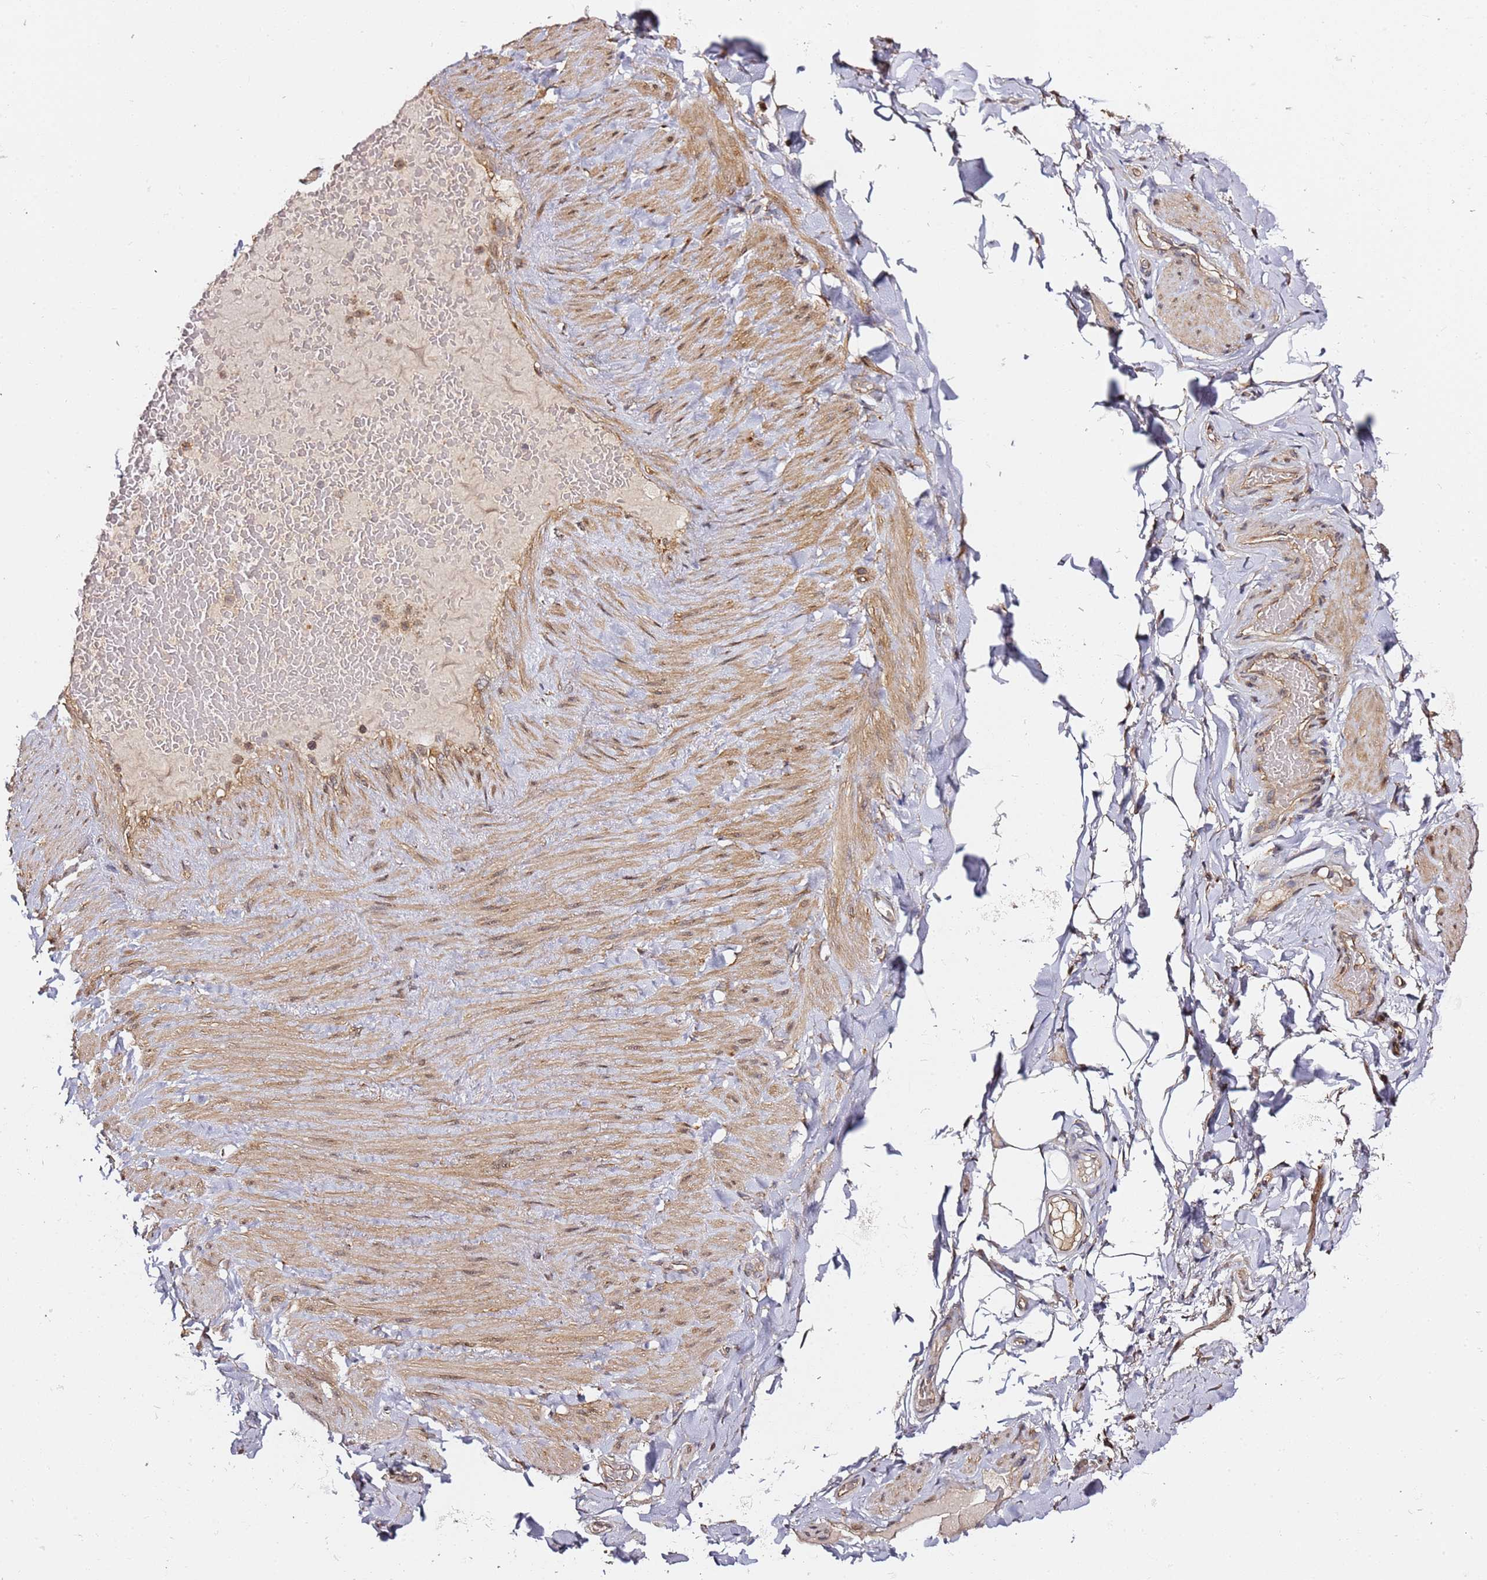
{"staining": {"intensity": "moderate", "quantity": ">75%", "location": "cytoplasmic/membranous"}, "tissue": "adipose tissue", "cell_type": "Adipocytes", "image_type": "normal", "snomed": [{"axis": "morphology", "description": "Normal tissue, NOS"}, {"axis": "topography", "description": "Soft tissue"}, {"axis": "topography", "description": "Vascular tissue"}], "caption": "Immunohistochemical staining of benign human adipose tissue demonstrates moderate cytoplasmic/membranous protein positivity in about >75% of adipocytes.", "gene": "PRKAB2", "patient": {"sex": "male", "age": 54}}